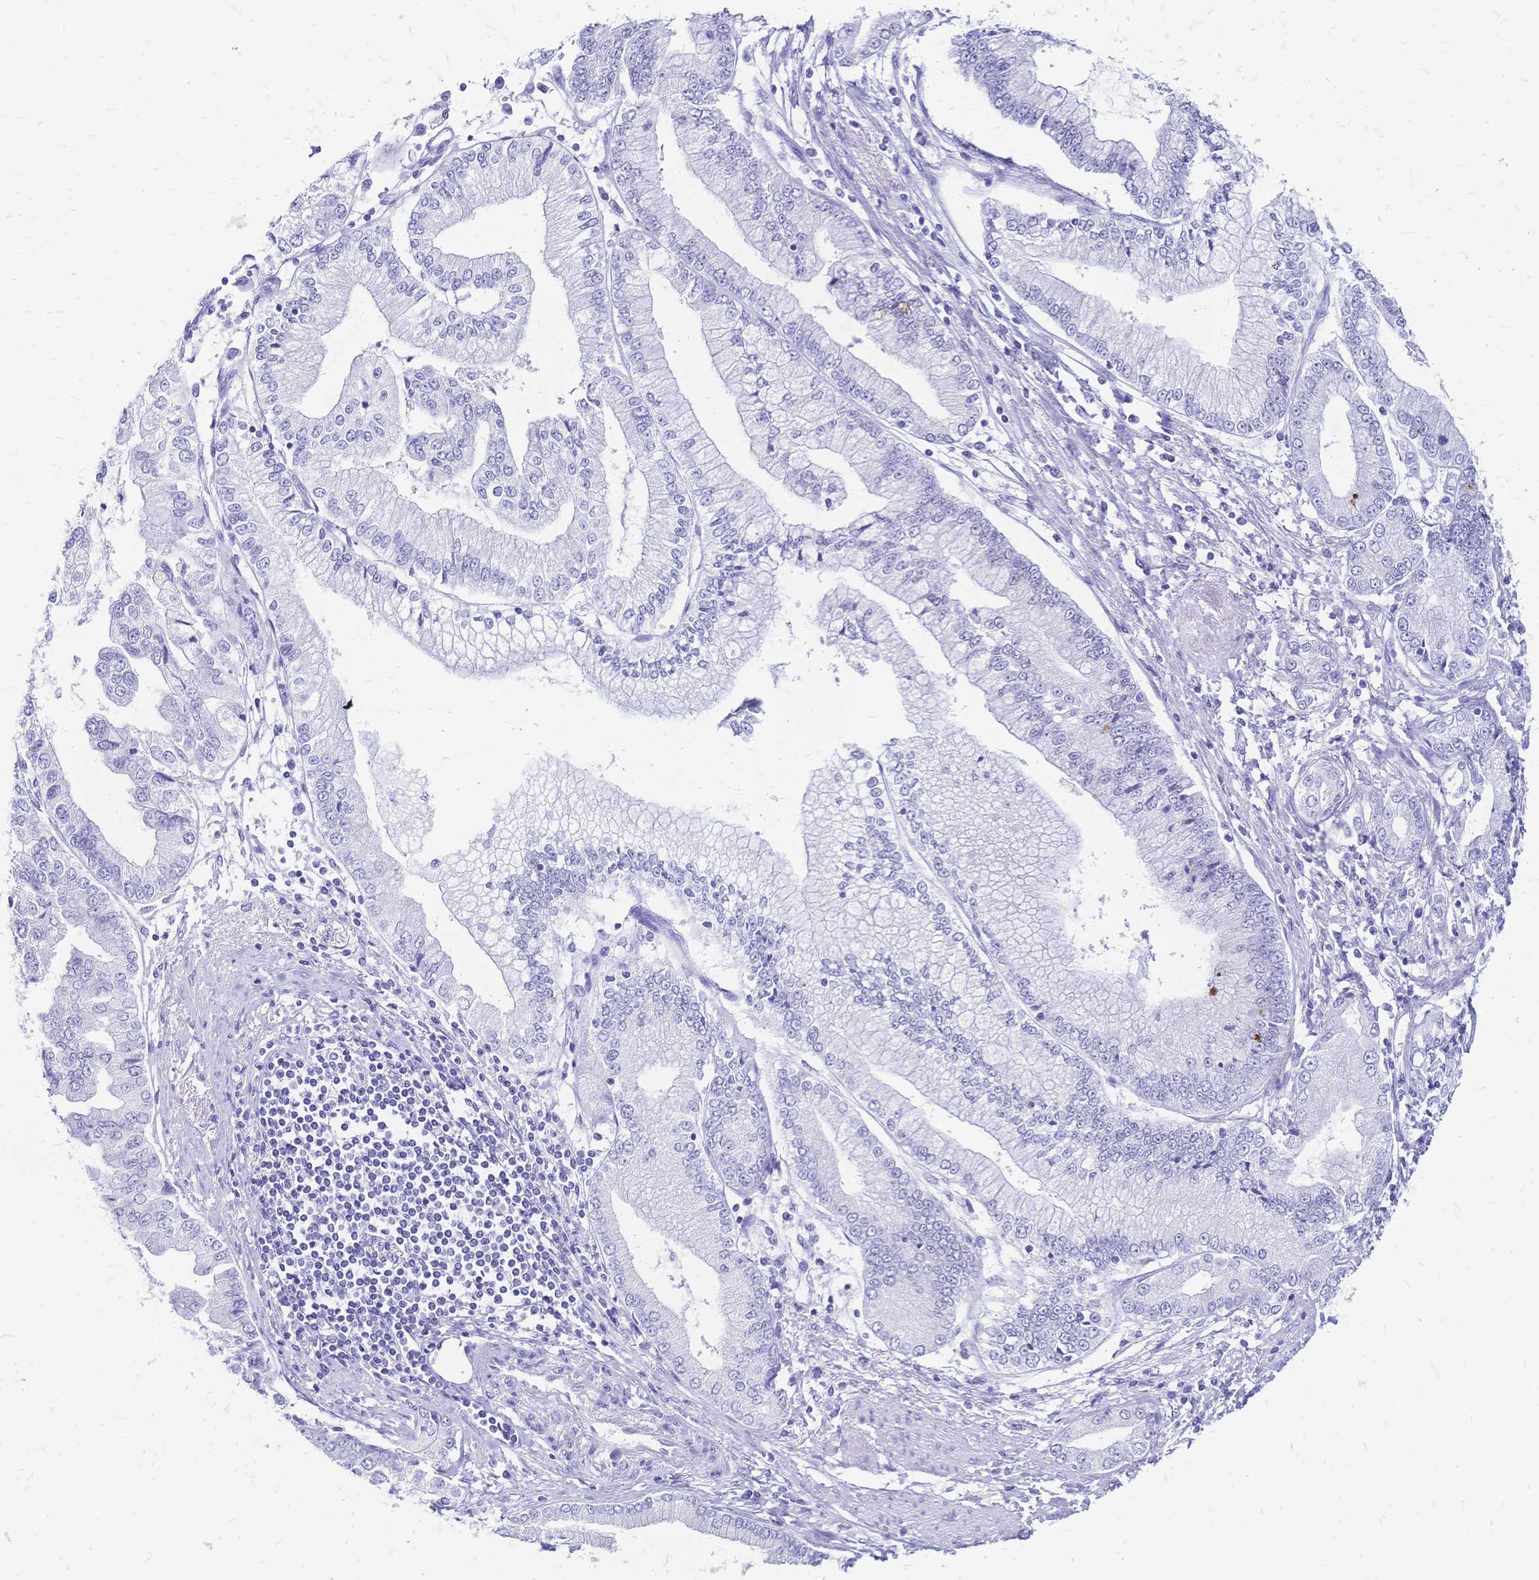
{"staining": {"intensity": "negative", "quantity": "none", "location": "none"}, "tissue": "stomach cancer", "cell_type": "Tumor cells", "image_type": "cancer", "snomed": [{"axis": "morphology", "description": "Adenocarcinoma, NOS"}, {"axis": "topography", "description": "Stomach, upper"}], "caption": "This is an IHC image of human stomach adenocarcinoma. There is no staining in tumor cells.", "gene": "FA2H", "patient": {"sex": "female", "age": 74}}